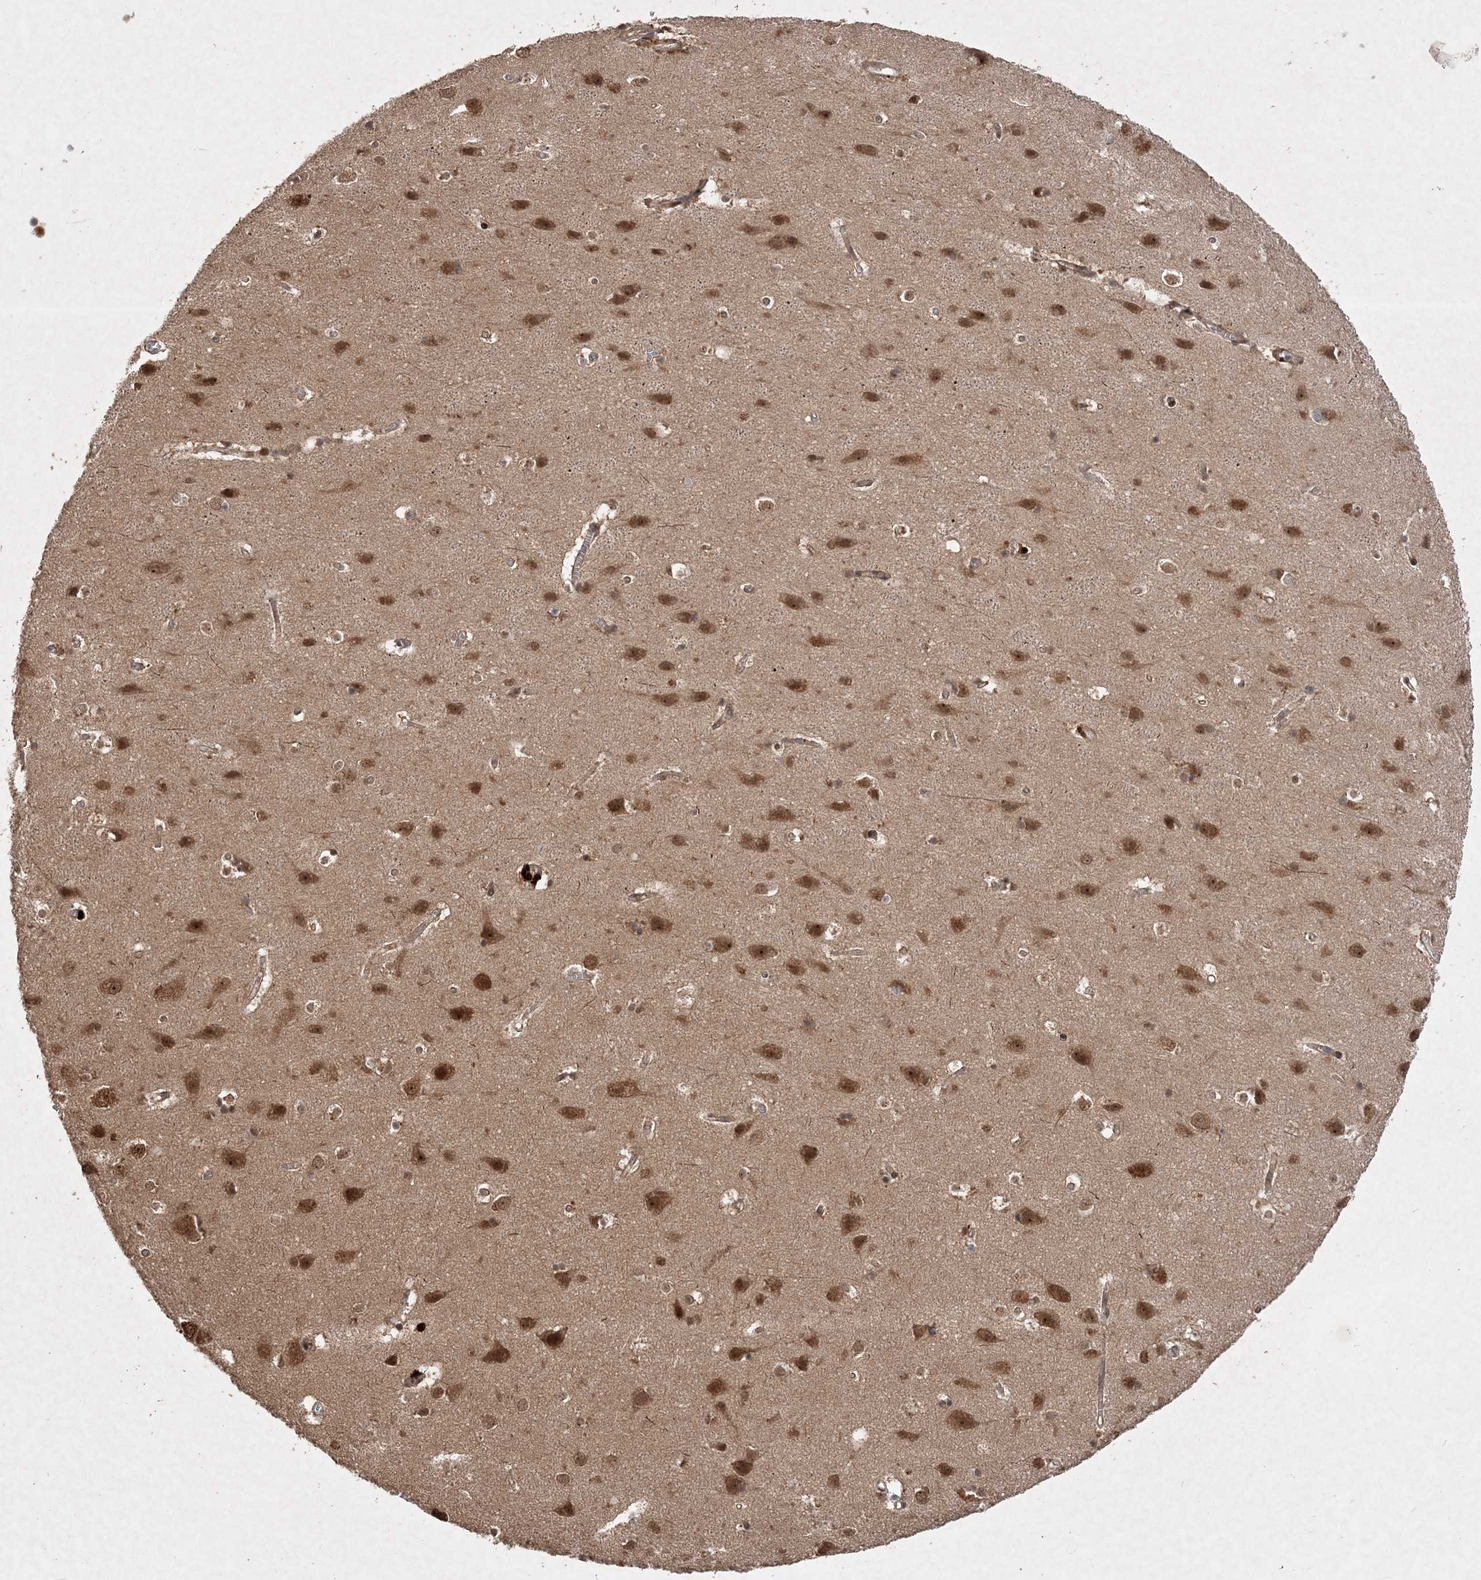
{"staining": {"intensity": "negative", "quantity": "none", "location": "none"}, "tissue": "cerebral cortex", "cell_type": "Endothelial cells", "image_type": "normal", "snomed": [{"axis": "morphology", "description": "Normal tissue, NOS"}, {"axis": "topography", "description": "Cerebral cortex"}], "caption": "There is no significant expression in endothelial cells of cerebral cortex. (Brightfield microscopy of DAB (3,3'-diaminobenzidine) immunohistochemistry (IHC) at high magnification).", "gene": "UBR3", "patient": {"sex": "male", "age": 54}}